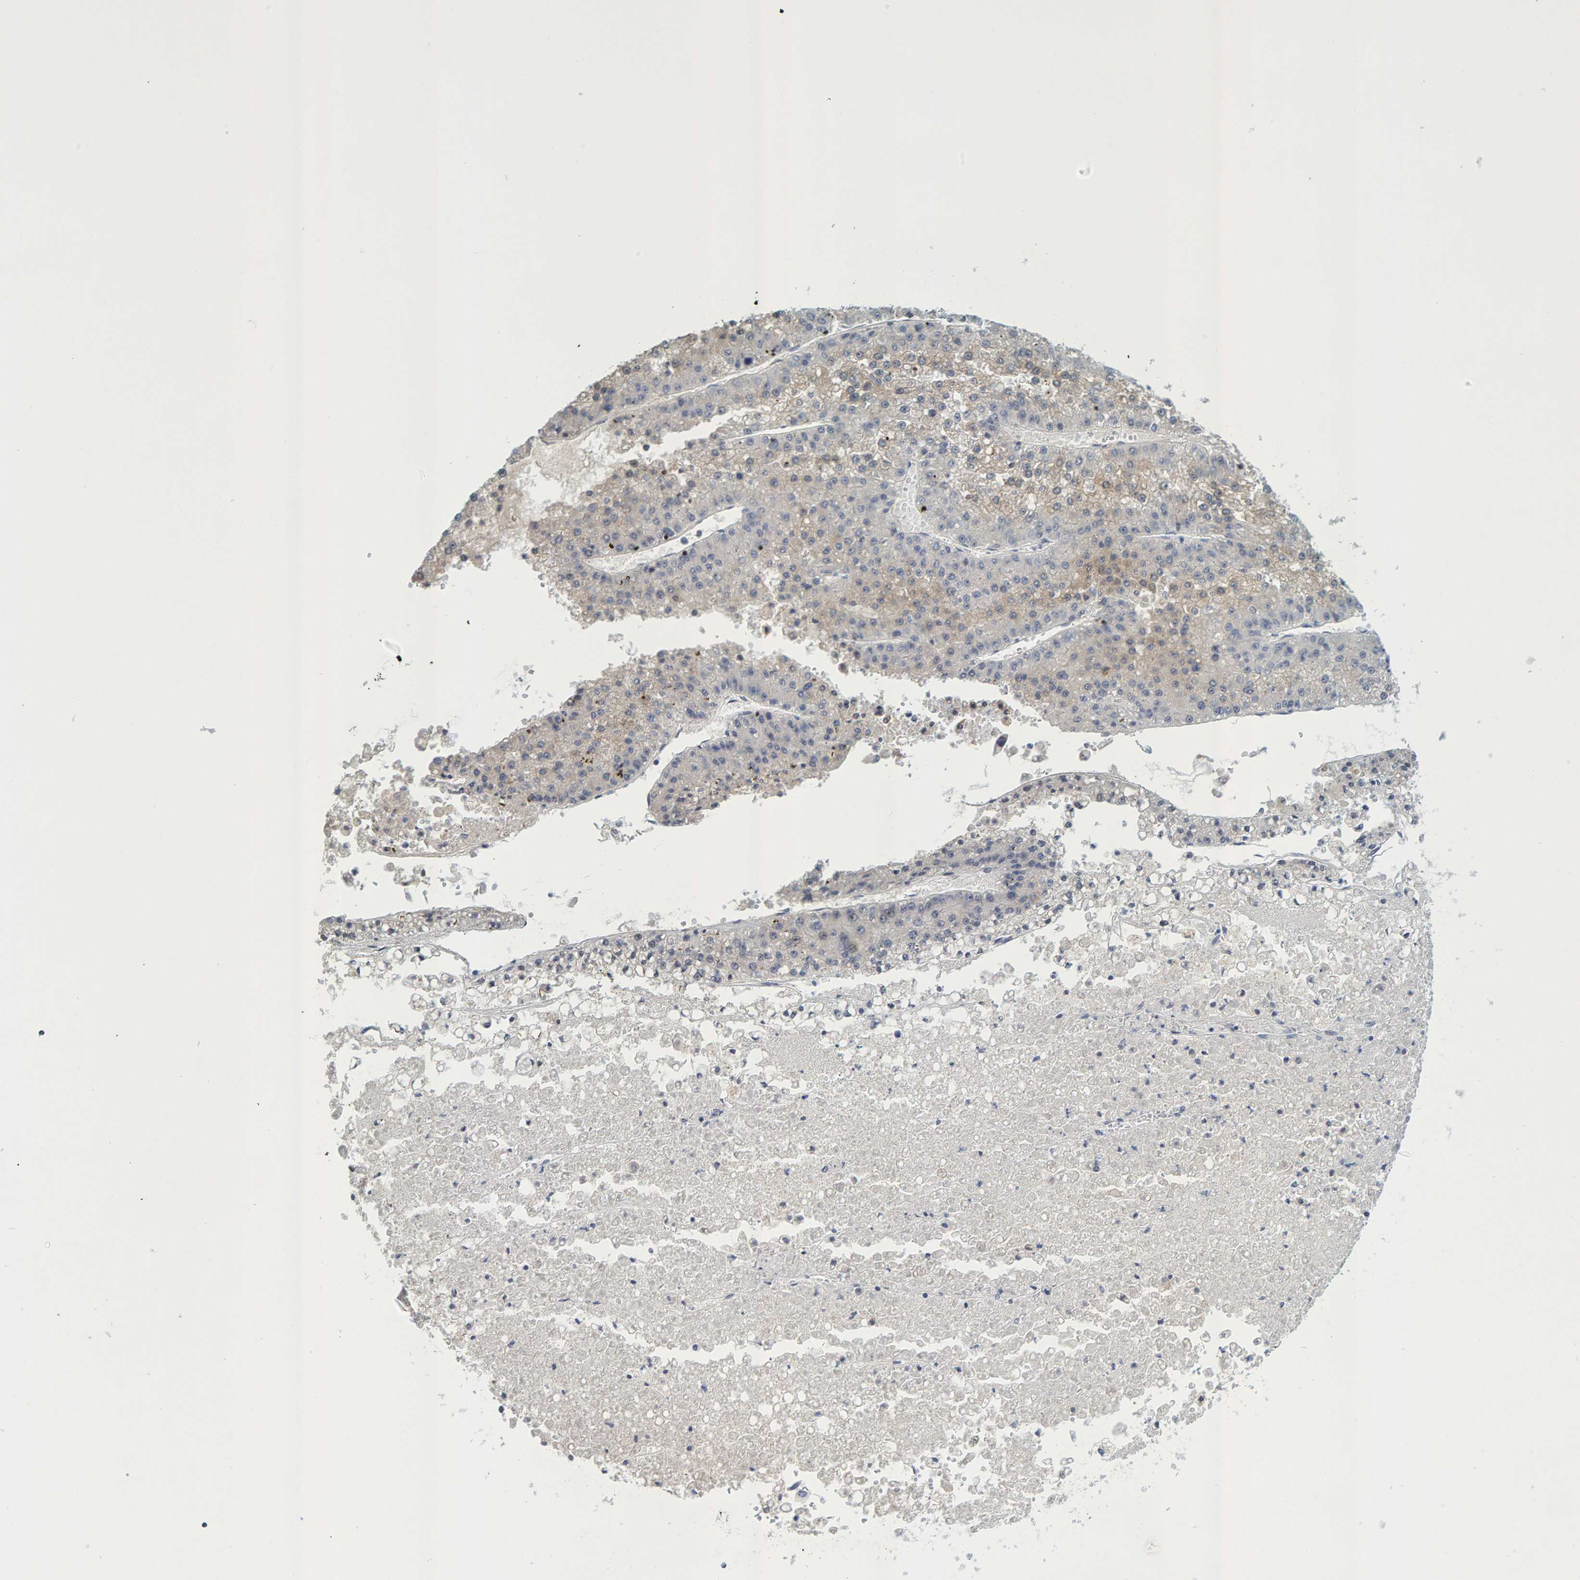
{"staining": {"intensity": "weak", "quantity": "25%-75%", "location": "cytoplasmic/membranous"}, "tissue": "liver cancer", "cell_type": "Tumor cells", "image_type": "cancer", "snomed": [{"axis": "morphology", "description": "Carcinoma, Hepatocellular, NOS"}, {"axis": "topography", "description": "Liver"}], "caption": "Liver hepatocellular carcinoma stained for a protein displays weak cytoplasmic/membranous positivity in tumor cells. (Brightfield microscopy of DAB IHC at high magnification).", "gene": "ZNF77", "patient": {"sex": "female", "age": 73}}